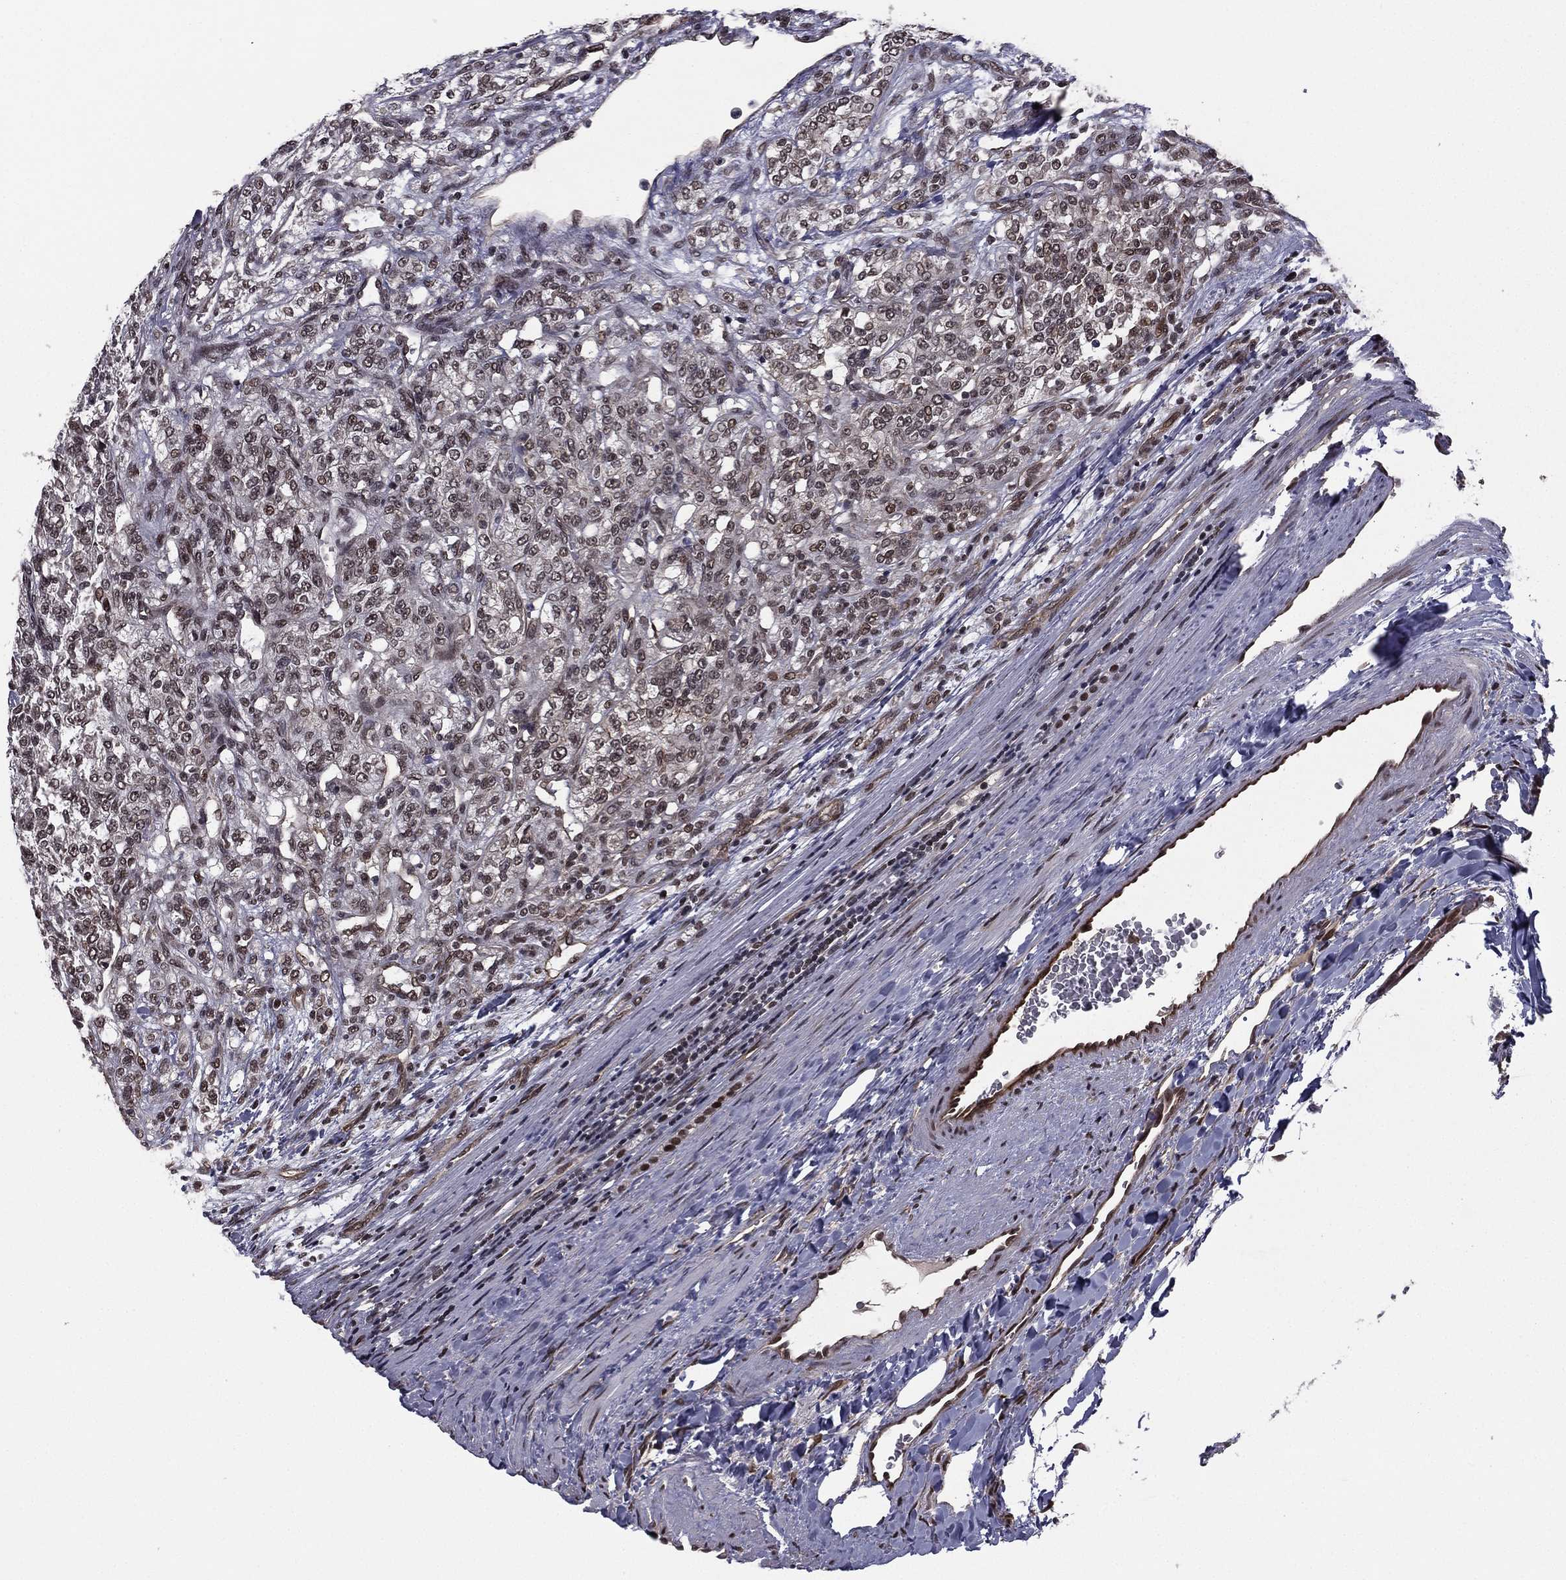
{"staining": {"intensity": "moderate", "quantity": "<25%", "location": "nuclear"}, "tissue": "renal cancer", "cell_type": "Tumor cells", "image_type": "cancer", "snomed": [{"axis": "morphology", "description": "Adenocarcinoma, NOS"}, {"axis": "topography", "description": "Kidney"}], "caption": "Immunohistochemistry (IHC) photomicrograph of human renal cancer stained for a protein (brown), which displays low levels of moderate nuclear expression in about <25% of tumor cells.", "gene": "RARB", "patient": {"sex": "female", "age": 63}}